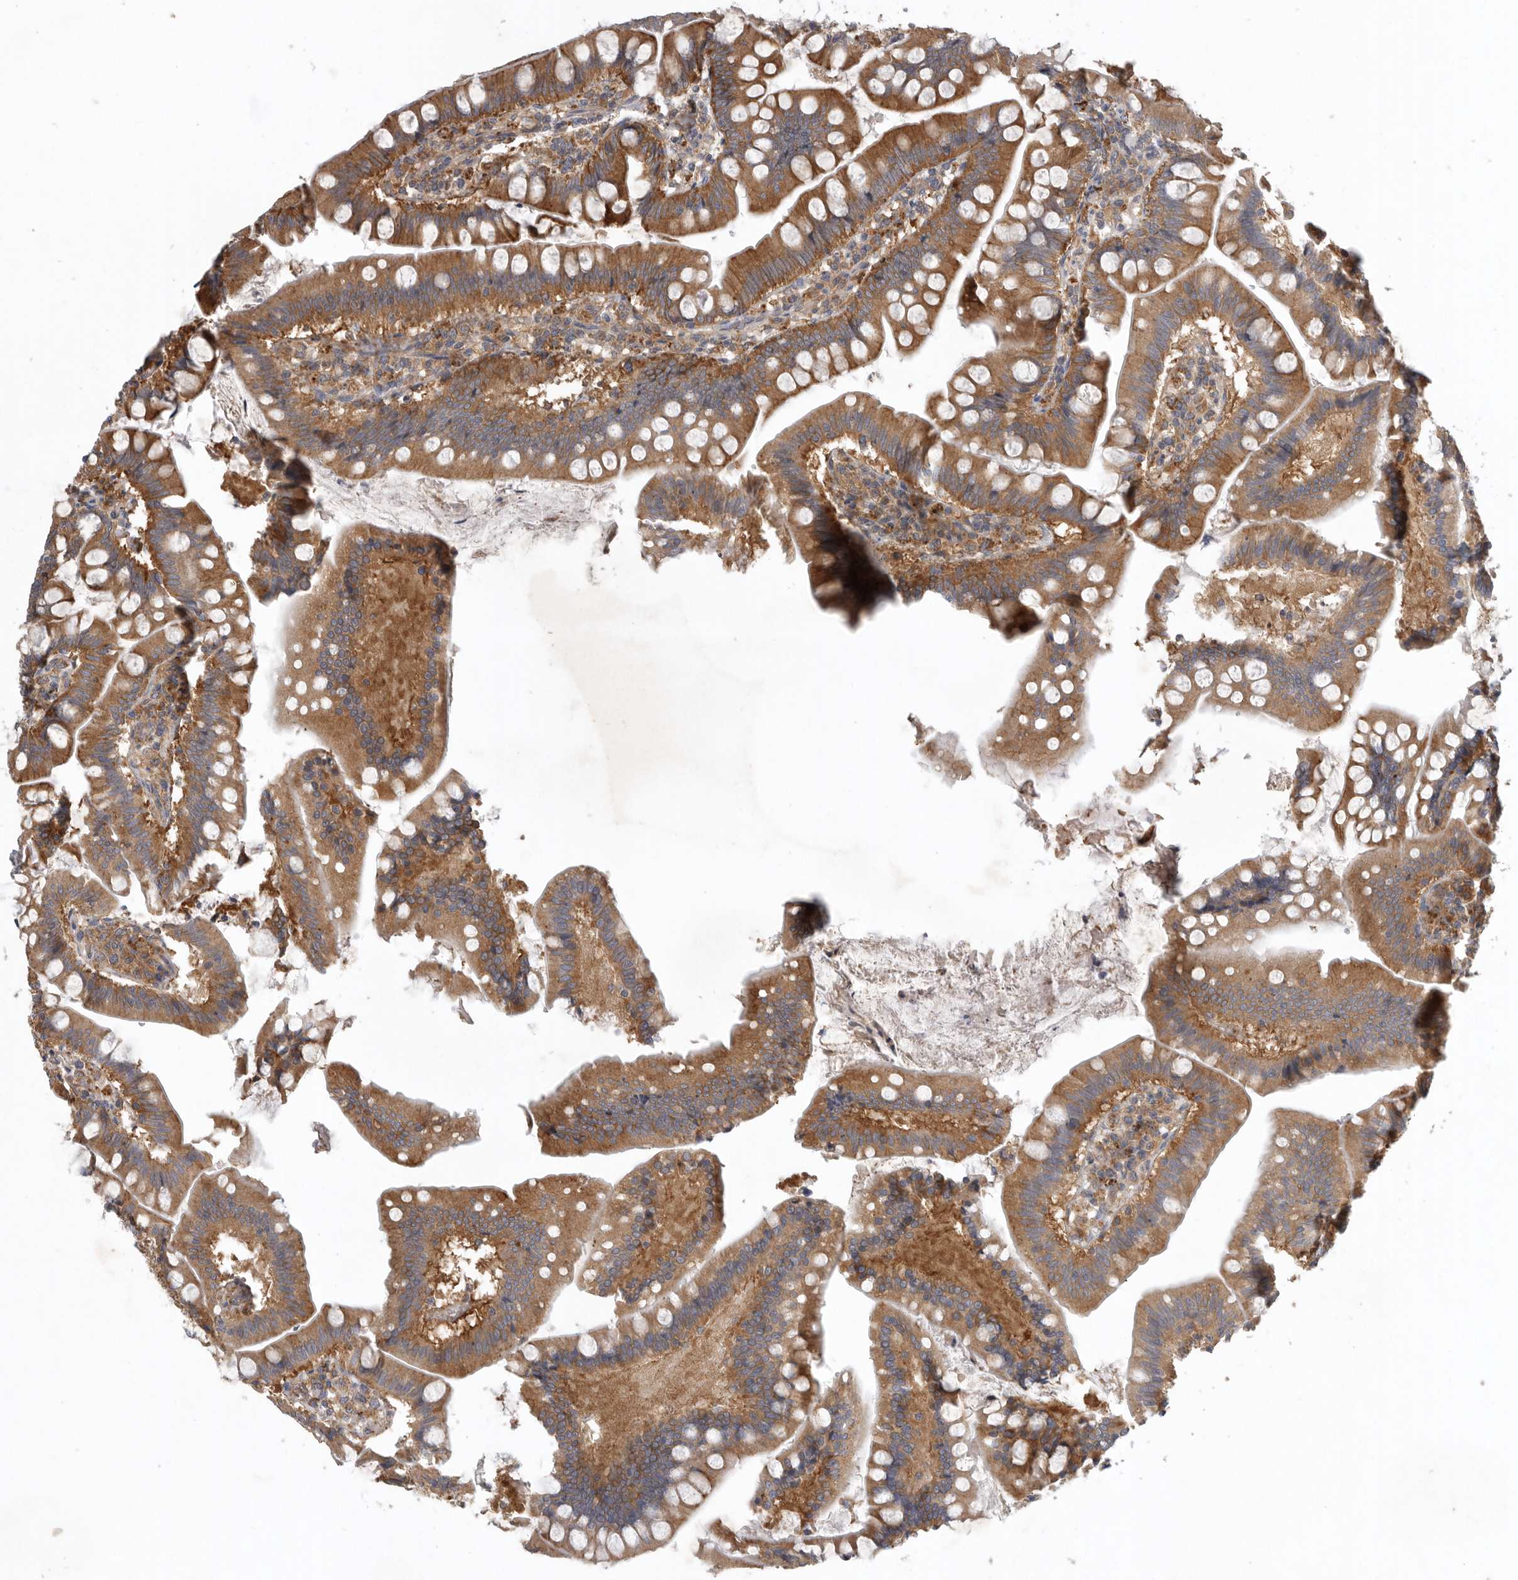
{"staining": {"intensity": "moderate", "quantity": ">75%", "location": "cytoplasmic/membranous"}, "tissue": "small intestine", "cell_type": "Glandular cells", "image_type": "normal", "snomed": [{"axis": "morphology", "description": "Normal tissue, NOS"}, {"axis": "topography", "description": "Small intestine"}], "caption": "An immunohistochemistry histopathology image of normal tissue is shown. Protein staining in brown highlights moderate cytoplasmic/membranous positivity in small intestine within glandular cells.", "gene": "C1orf109", "patient": {"sex": "male", "age": 7}}